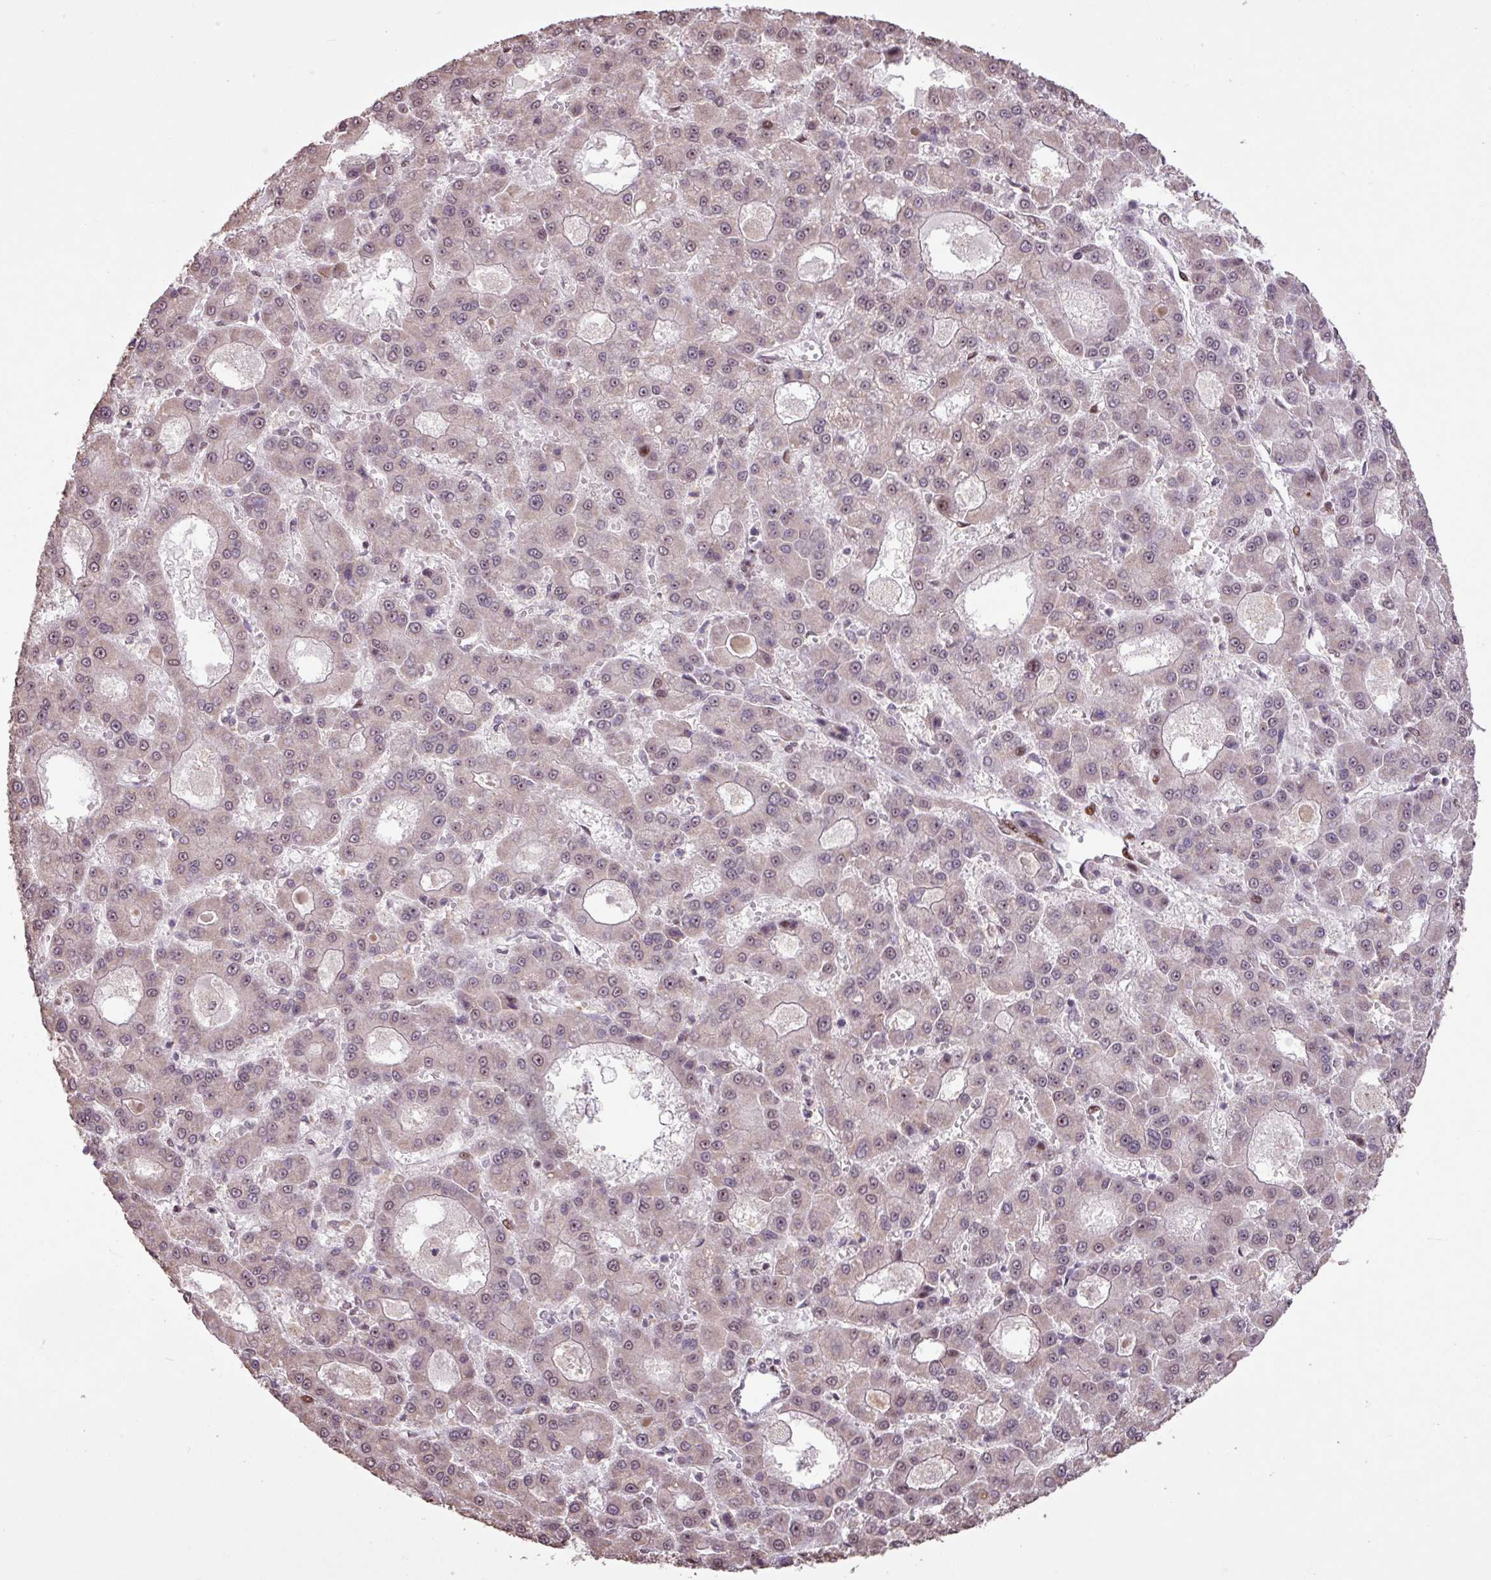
{"staining": {"intensity": "weak", "quantity": "25%-75%", "location": "cytoplasmic/membranous"}, "tissue": "liver cancer", "cell_type": "Tumor cells", "image_type": "cancer", "snomed": [{"axis": "morphology", "description": "Carcinoma, Hepatocellular, NOS"}, {"axis": "topography", "description": "Liver"}], "caption": "Immunohistochemistry (IHC) (DAB (3,3'-diaminobenzidine)) staining of hepatocellular carcinoma (liver) exhibits weak cytoplasmic/membranous protein expression in approximately 25%-75% of tumor cells.", "gene": "ZNF709", "patient": {"sex": "male", "age": 70}}